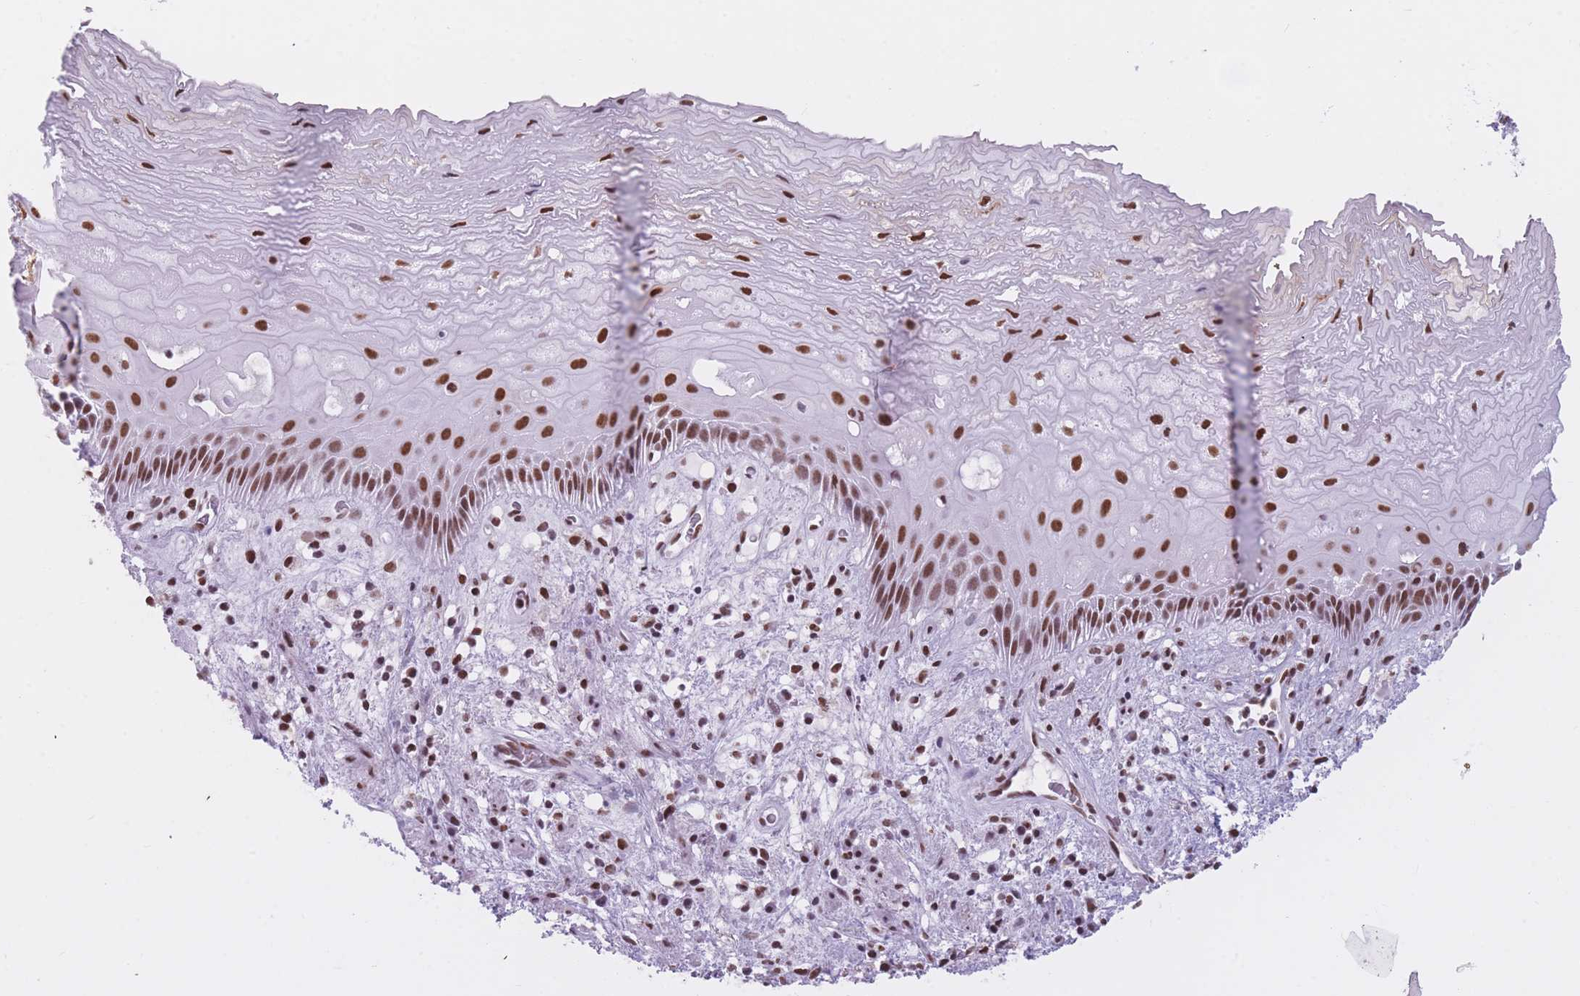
{"staining": {"intensity": "strong", "quantity": ">75%", "location": "nuclear"}, "tissue": "esophagus", "cell_type": "Squamous epithelial cells", "image_type": "normal", "snomed": [{"axis": "morphology", "description": "Normal tissue, NOS"}, {"axis": "topography", "description": "Esophagus"}], "caption": "An immunohistochemistry (IHC) micrograph of normal tissue is shown. Protein staining in brown highlights strong nuclear positivity in esophagus within squamous epithelial cells.", "gene": "HNRNPUL1", "patient": {"sex": "male", "age": 60}}